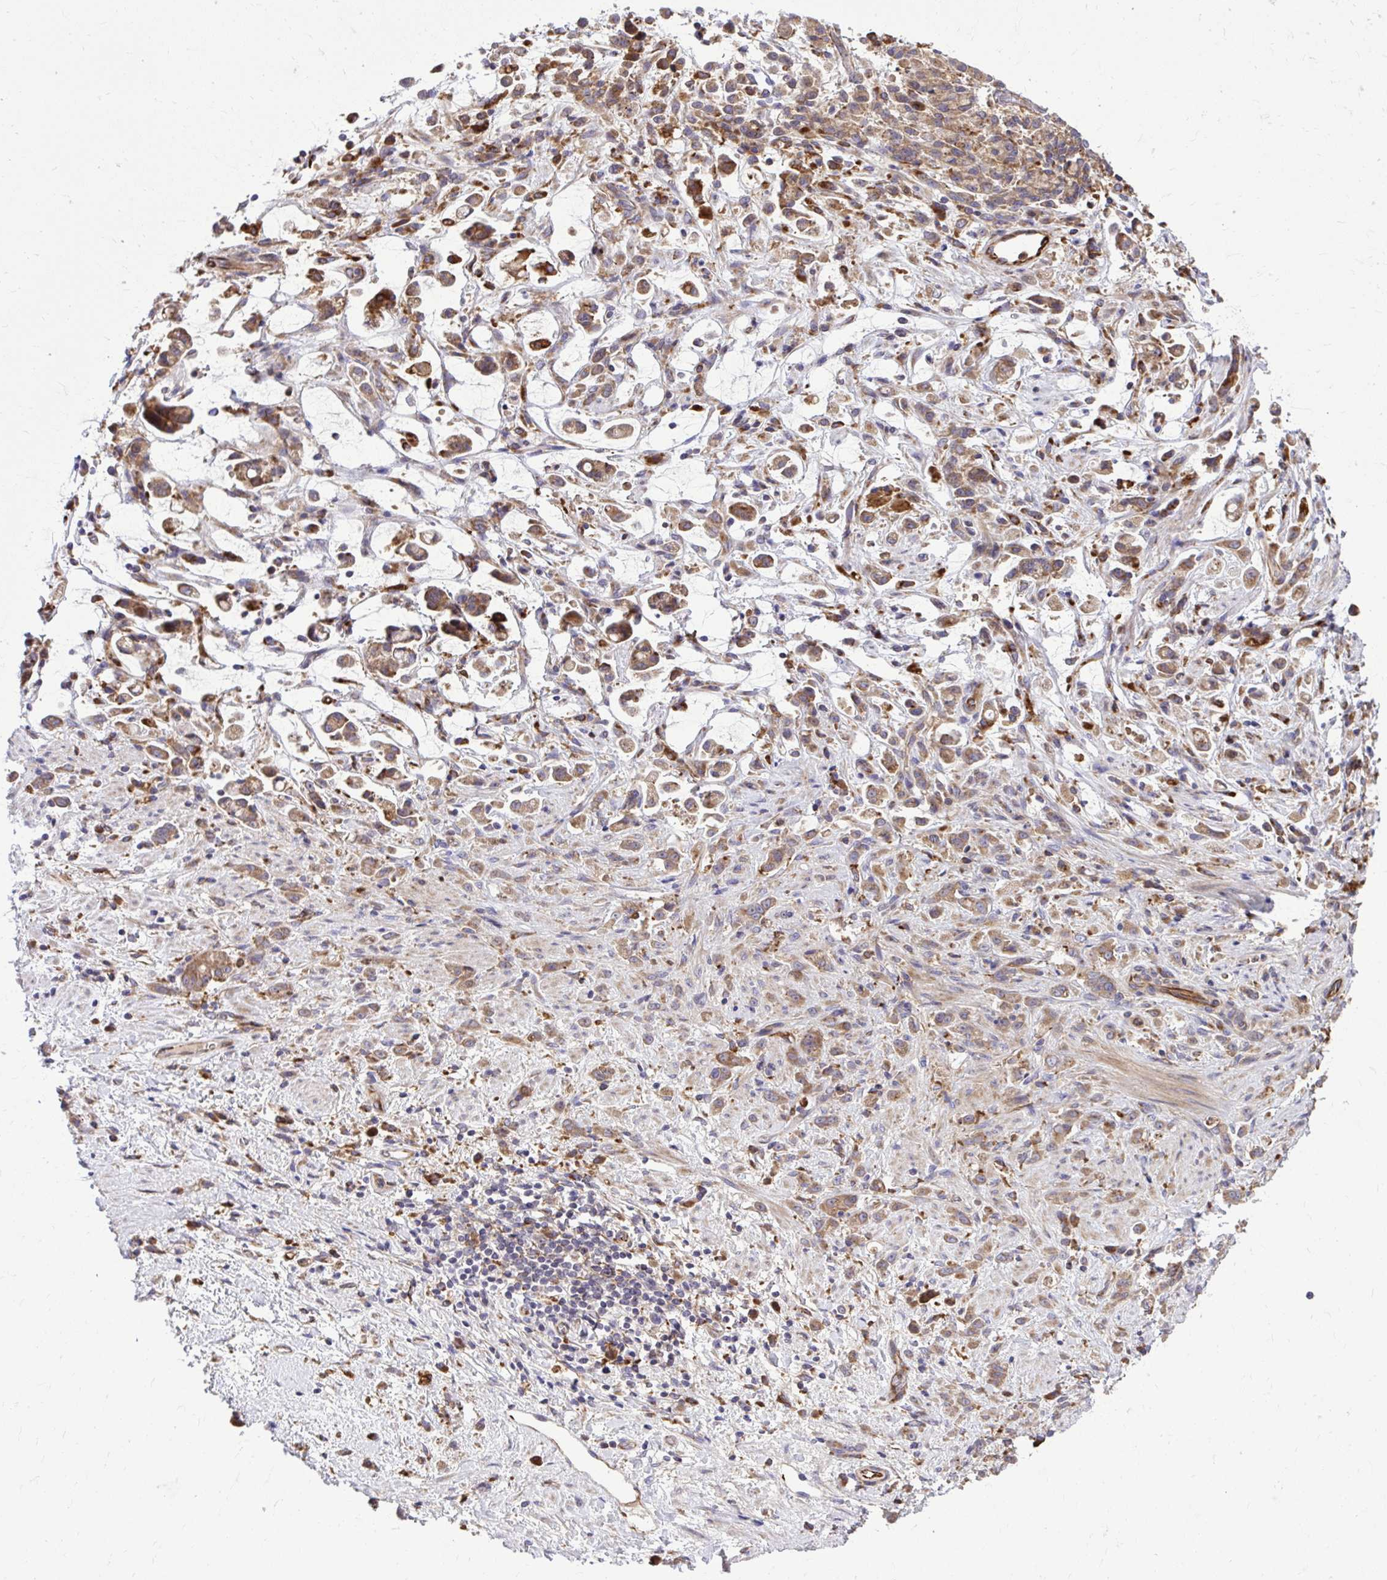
{"staining": {"intensity": "weak", "quantity": ">75%", "location": "cytoplasmic/membranous"}, "tissue": "stomach cancer", "cell_type": "Tumor cells", "image_type": "cancer", "snomed": [{"axis": "morphology", "description": "Adenocarcinoma, NOS"}, {"axis": "topography", "description": "Stomach"}], "caption": "This photomicrograph reveals adenocarcinoma (stomach) stained with immunohistochemistry (IHC) to label a protein in brown. The cytoplasmic/membranous of tumor cells show weak positivity for the protein. Nuclei are counter-stained blue.", "gene": "PAIP2", "patient": {"sex": "female", "age": 60}}